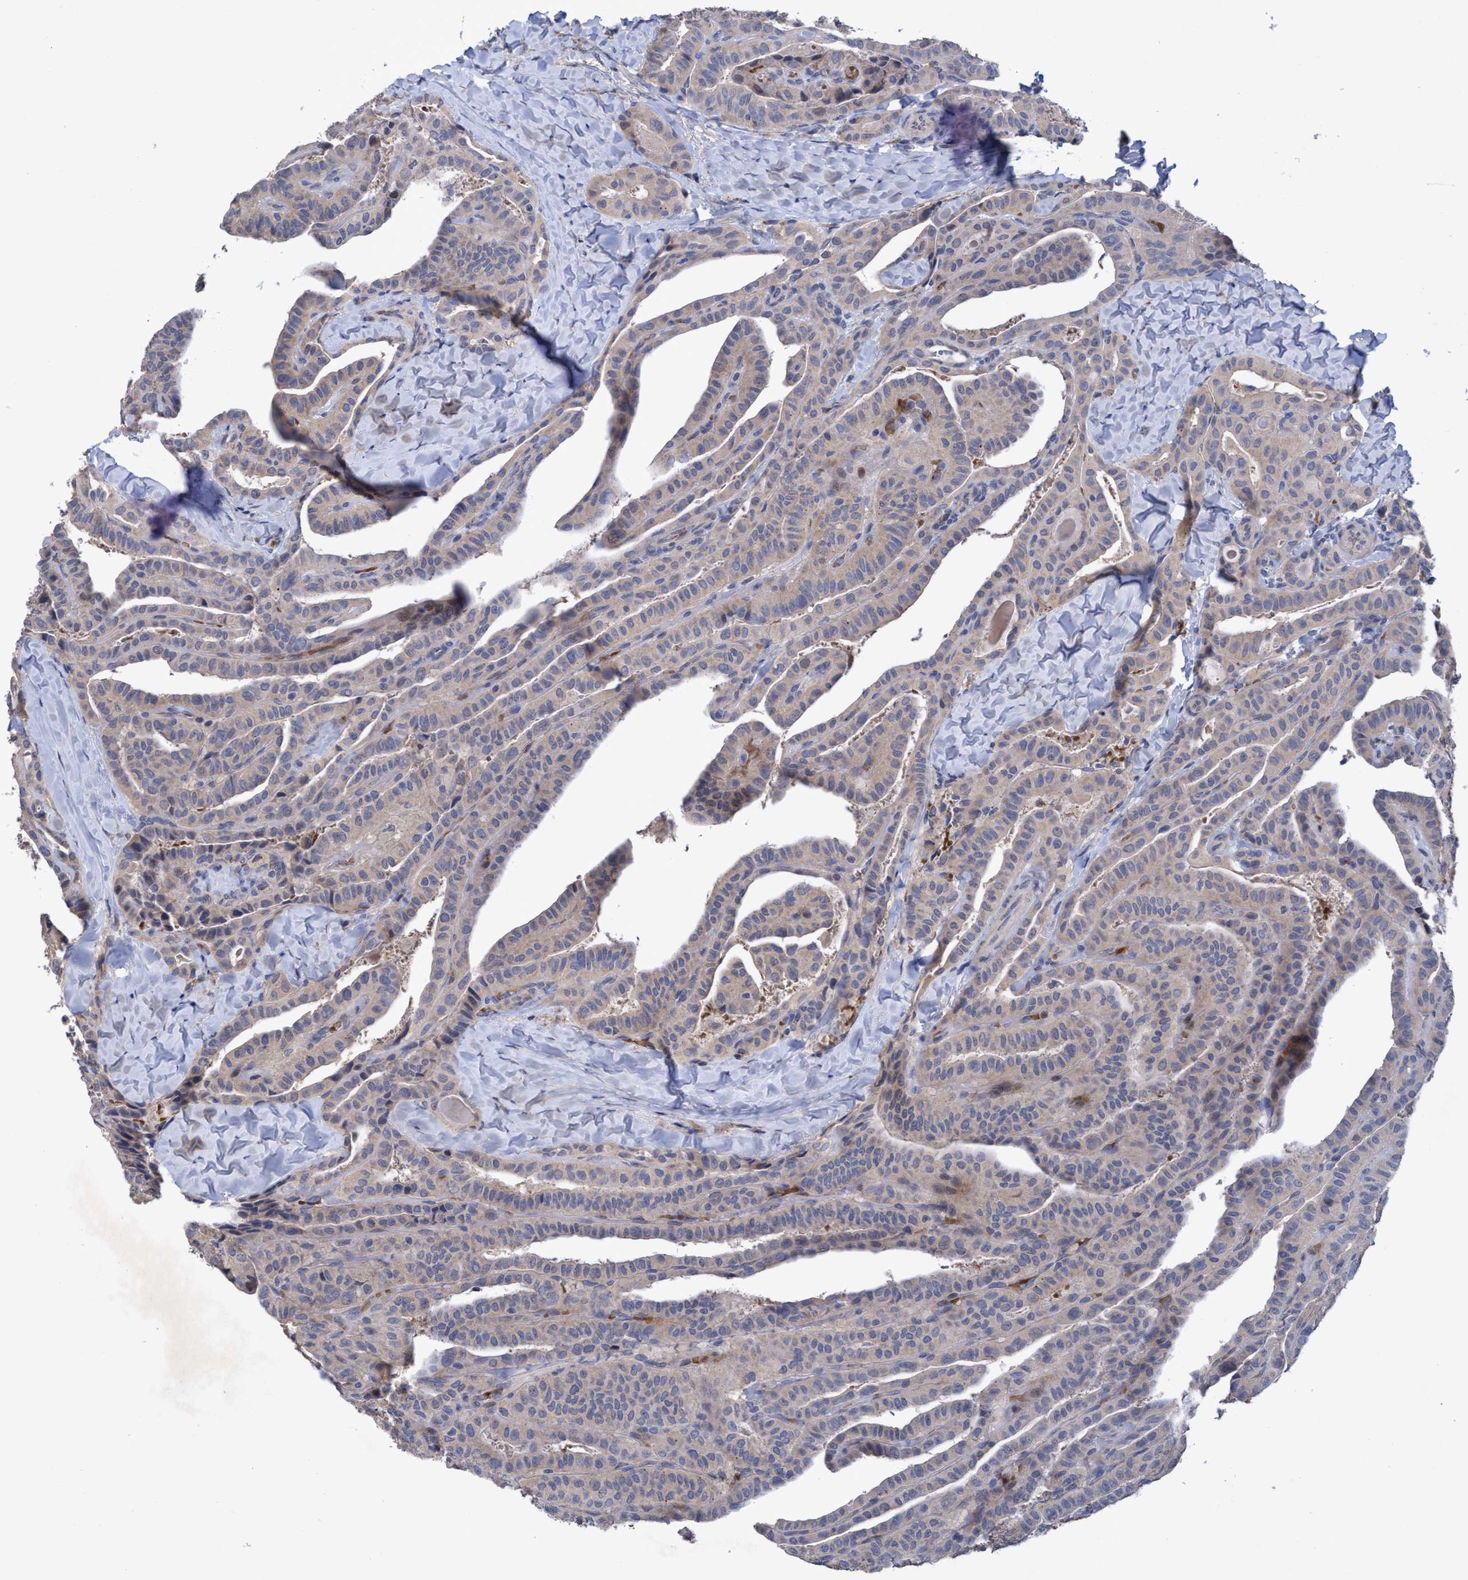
{"staining": {"intensity": "weak", "quantity": "25%-75%", "location": "cytoplasmic/membranous"}, "tissue": "thyroid cancer", "cell_type": "Tumor cells", "image_type": "cancer", "snomed": [{"axis": "morphology", "description": "Papillary adenocarcinoma, NOS"}, {"axis": "topography", "description": "Thyroid gland"}], "caption": "High-magnification brightfield microscopy of thyroid cancer (papillary adenocarcinoma) stained with DAB (3,3'-diaminobenzidine) (brown) and counterstained with hematoxylin (blue). tumor cells exhibit weak cytoplasmic/membranous expression is present in approximately25%-75% of cells. (Brightfield microscopy of DAB IHC at high magnification).", "gene": "SEMA4D", "patient": {"sex": "male", "age": 77}}